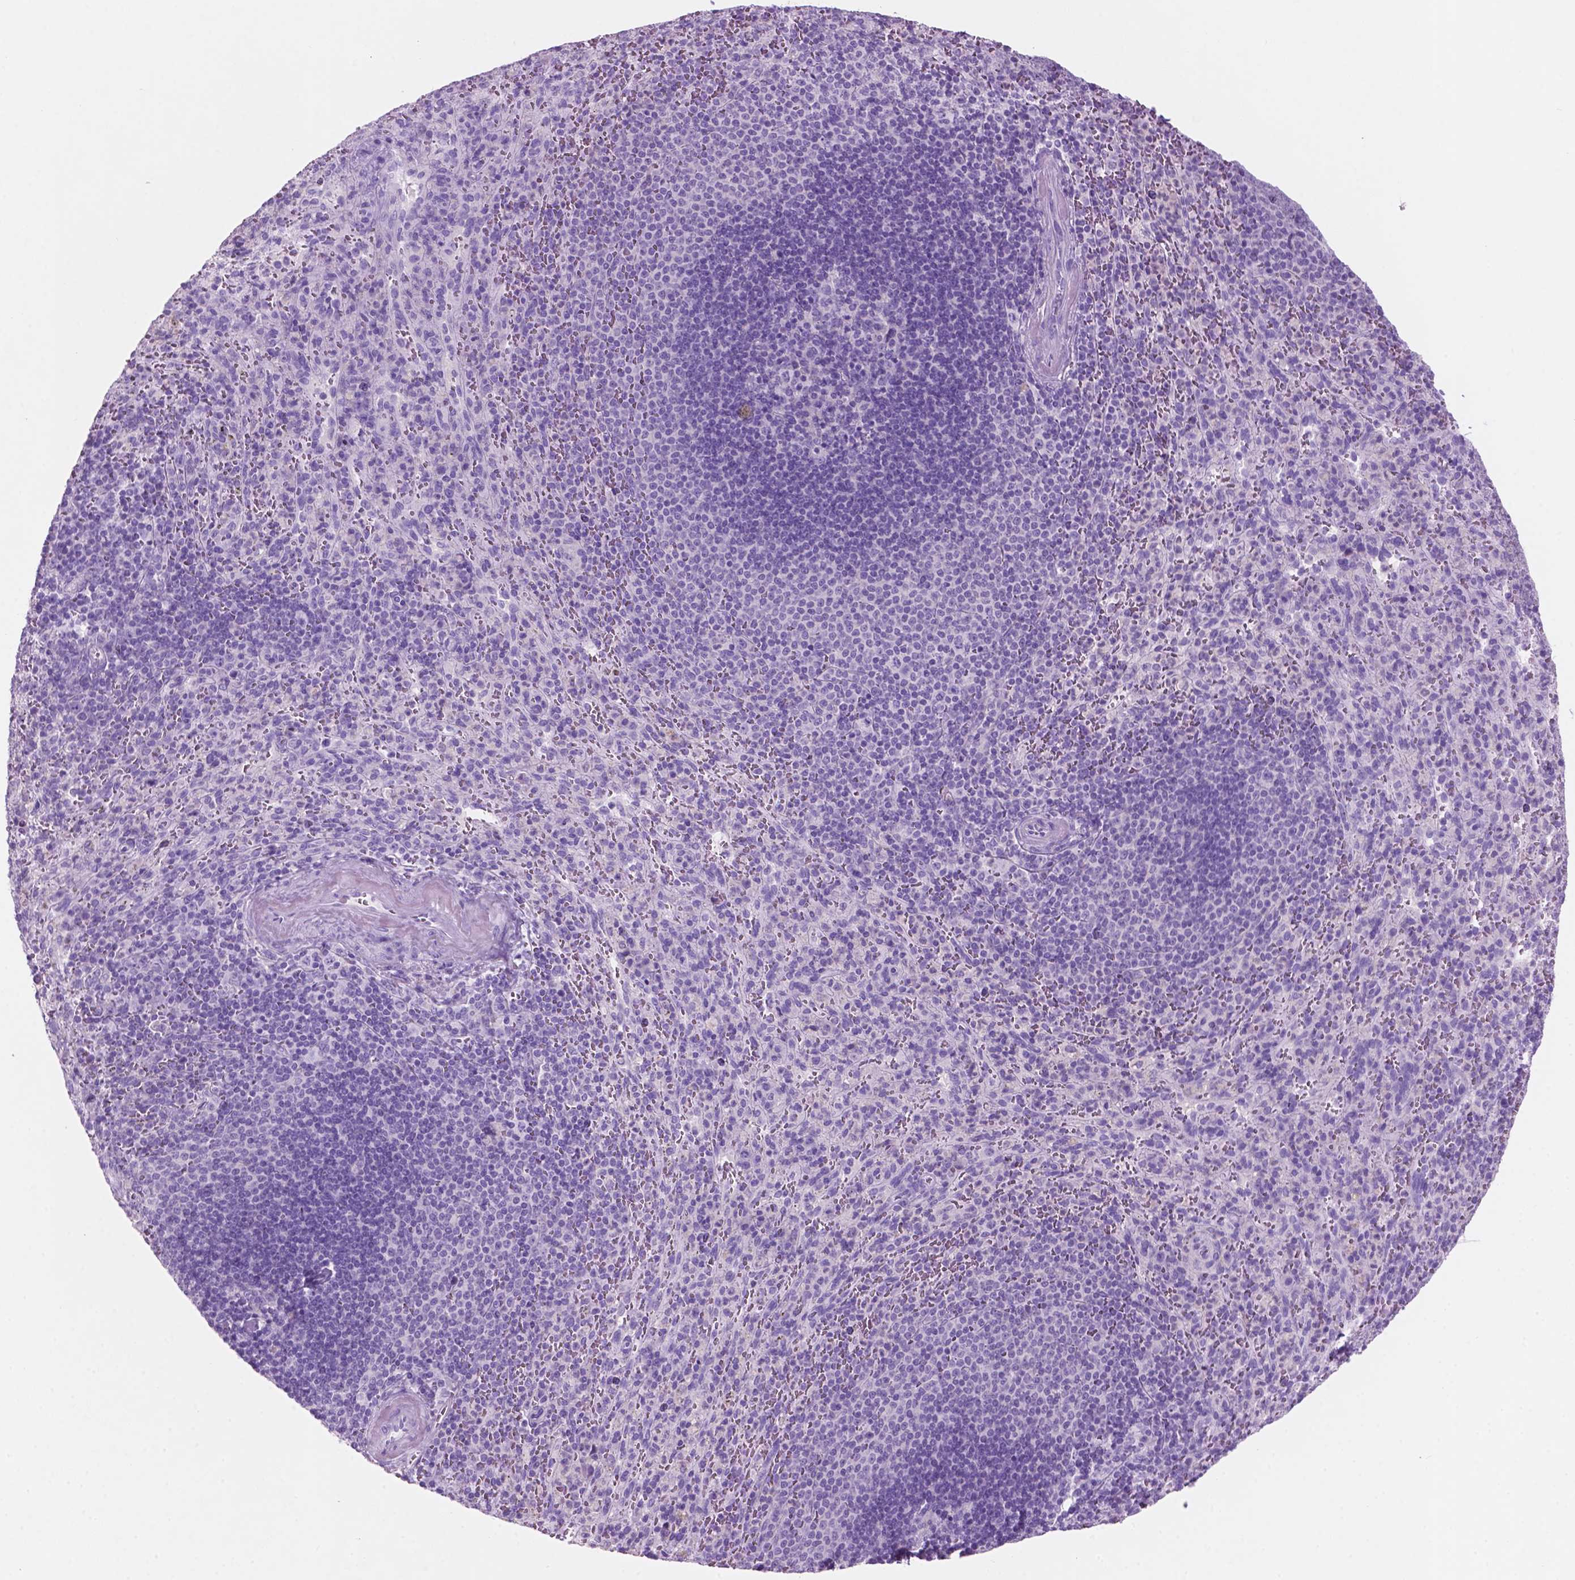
{"staining": {"intensity": "negative", "quantity": "none", "location": "none"}, "tissue": "spleen", "cell_type": "Cells in red pulp", "image_type": "normal", "snomed": [{"axis": "morphology", "description": "Normal tissue, NOS"}, {"axis": "topography", "description": "Spleen"}], "caption": "A micrograph of spleen stained for a protein exhibits no brown staining in cells in red pulp.", "gene": "POU4F1", "patient": {"sex": "male", "age": 57}}